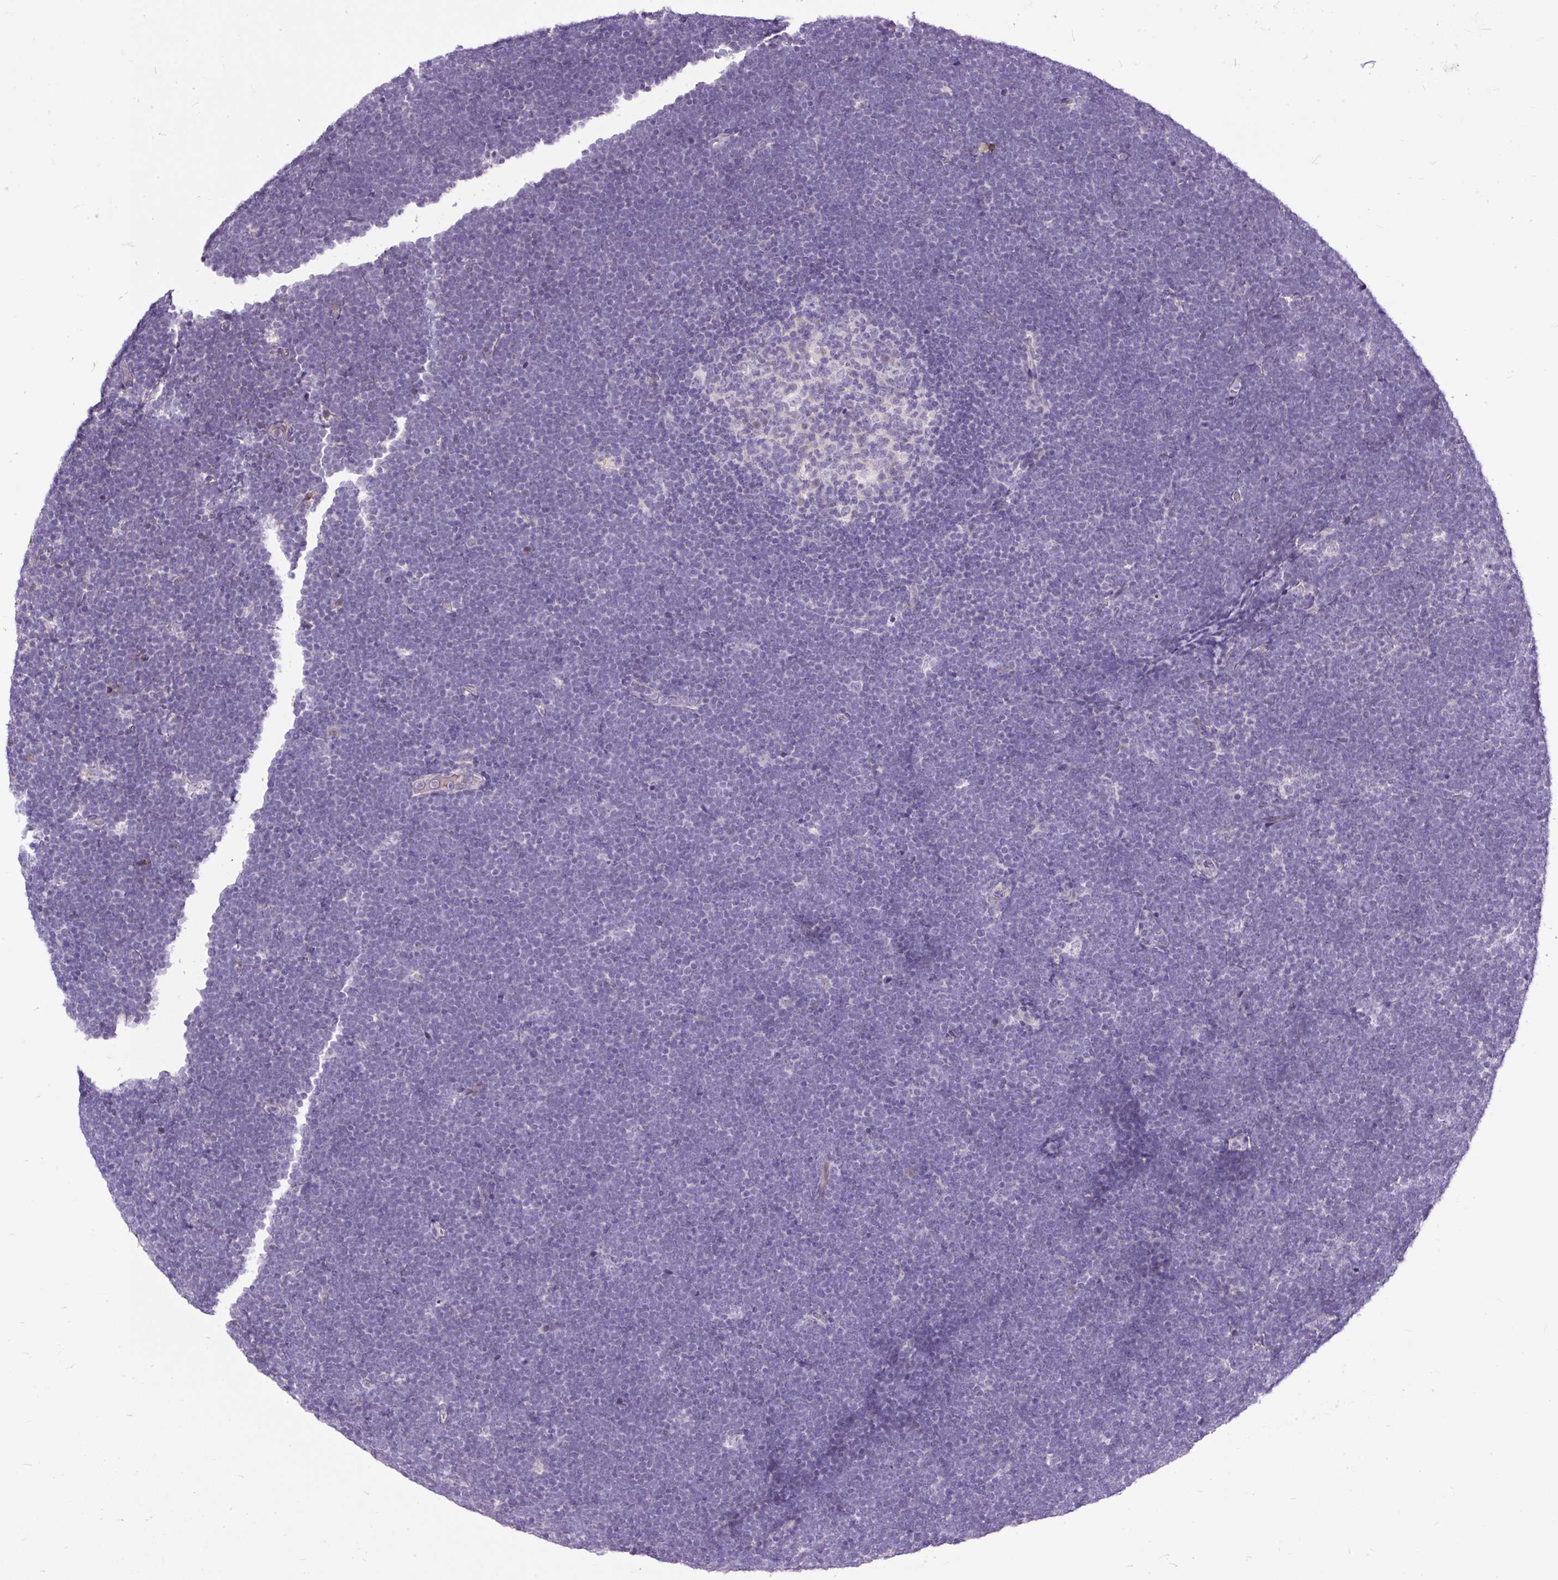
{"staining": {"intensity": "negative", "quantity": "none", "location": "none"}, "tissue": "lymphoma", "cell_type": "Tumor cells", "image_type": "cancer", "snomed": [{"axis": "morphology", "description": "Malignant lymphoma, non-Hodgkin's type, High grade"}, {"axis": "topography", "description": "Lymph node"}], "caption": "A high-resolution micrograph shows immunohistochemistry staining of malignant lymphoma, non-Hodgkin's type (high-grade), which exhibits no significant expression in tumor cells.", "gene": "KRTAP20-3", "patient": {"sex": "male", "age": 13}}